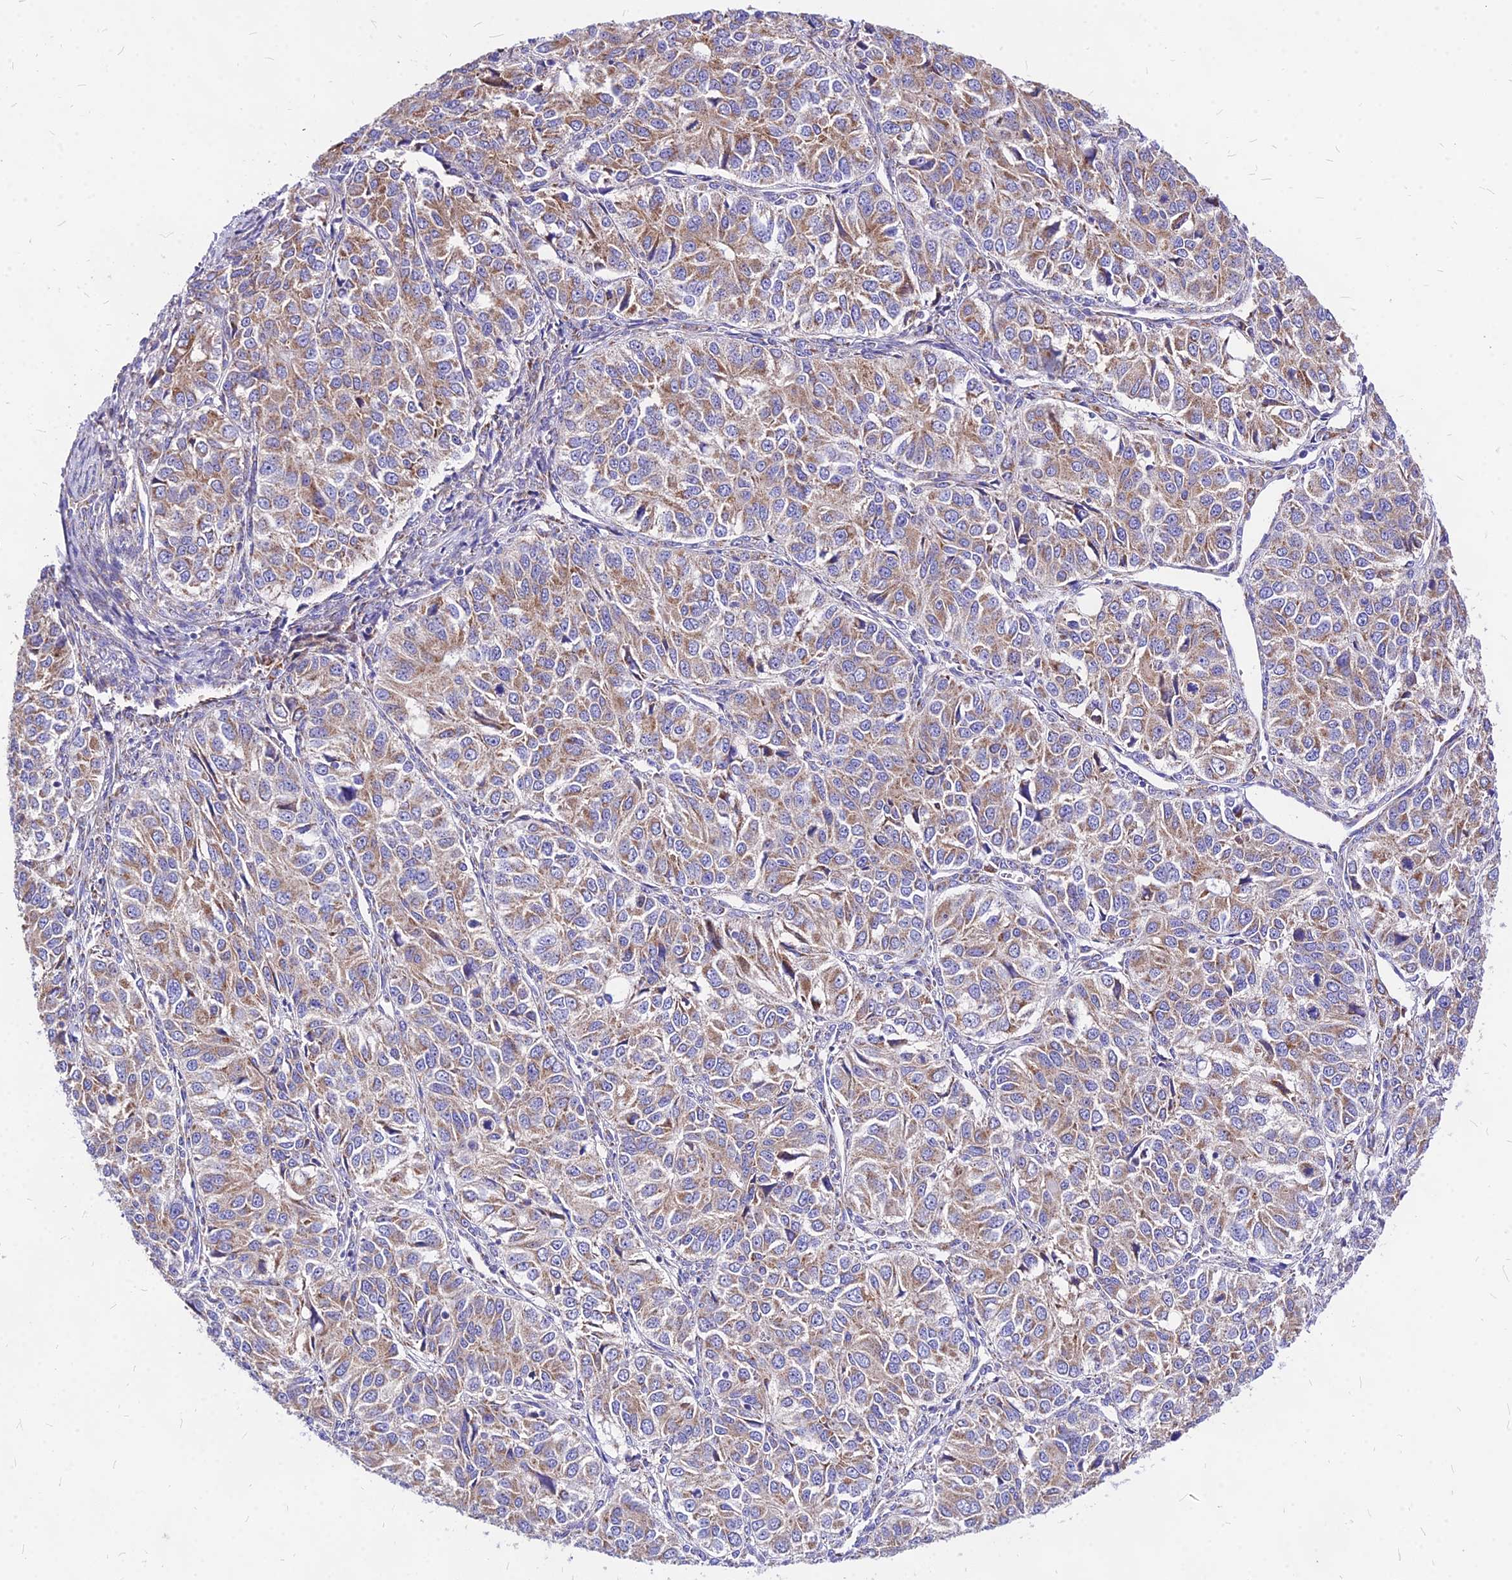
{"staining": {"intensity": "moderate", "quantity": ">75%", "location": "cytoplasmic/membranous"}, "tissue": "ovarian cancer", "cell_type": "Tumor cells", "image_type": "cancer", "snomed": [{"axis": "morphology", "description": "Carcinoma, endometroid"}, {"axis": "topography", "description": "Ovary"}], "caption": "Protein expression analysis of endometroid carcinoma (ovarian) exhibits moderate cytoplasmic/membranous positivity in approximately >75% of tumor cells. Nuclei are stained in blue.", "gene": "MRPL3", "patient": {"sex": "female", "age": 51}}